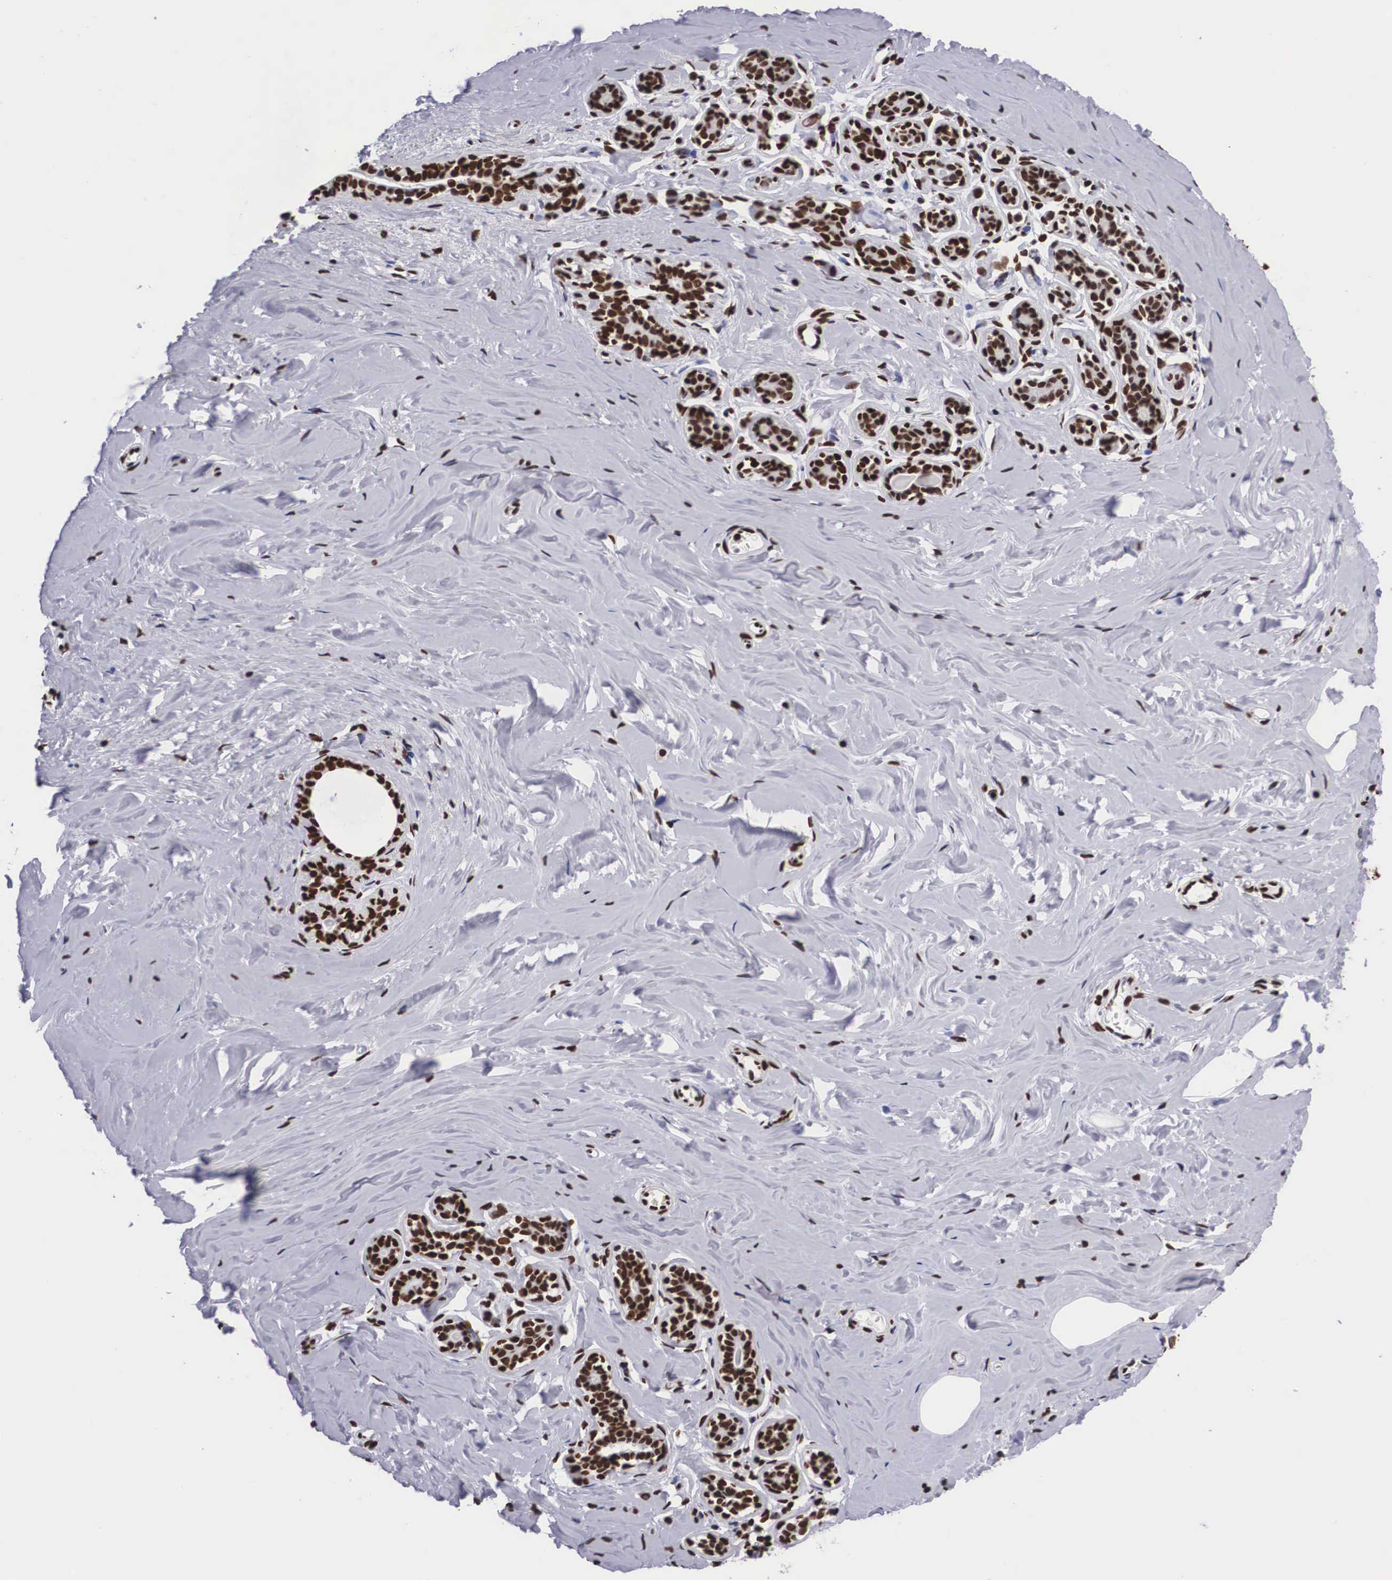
{"staining": {"intensity": "moderate", "quantity": ">75%", "location": "nuclear"}, "tissue": "breast", "cell_type": "Adipocytes", "image_type": "normal", "snomed": [{"axis": "morphology", "description": "Normal tissue, NOS"}, {"axis": "topography", "description": "Breast"}], "caption": "Moderate nuclear expression for a protein is appreciated in about >75% of adipocytes of benign breast using immunohistochemistry (IHC).", "gene": "MECP2", "patient": {"sex": "female", "age": 45}}